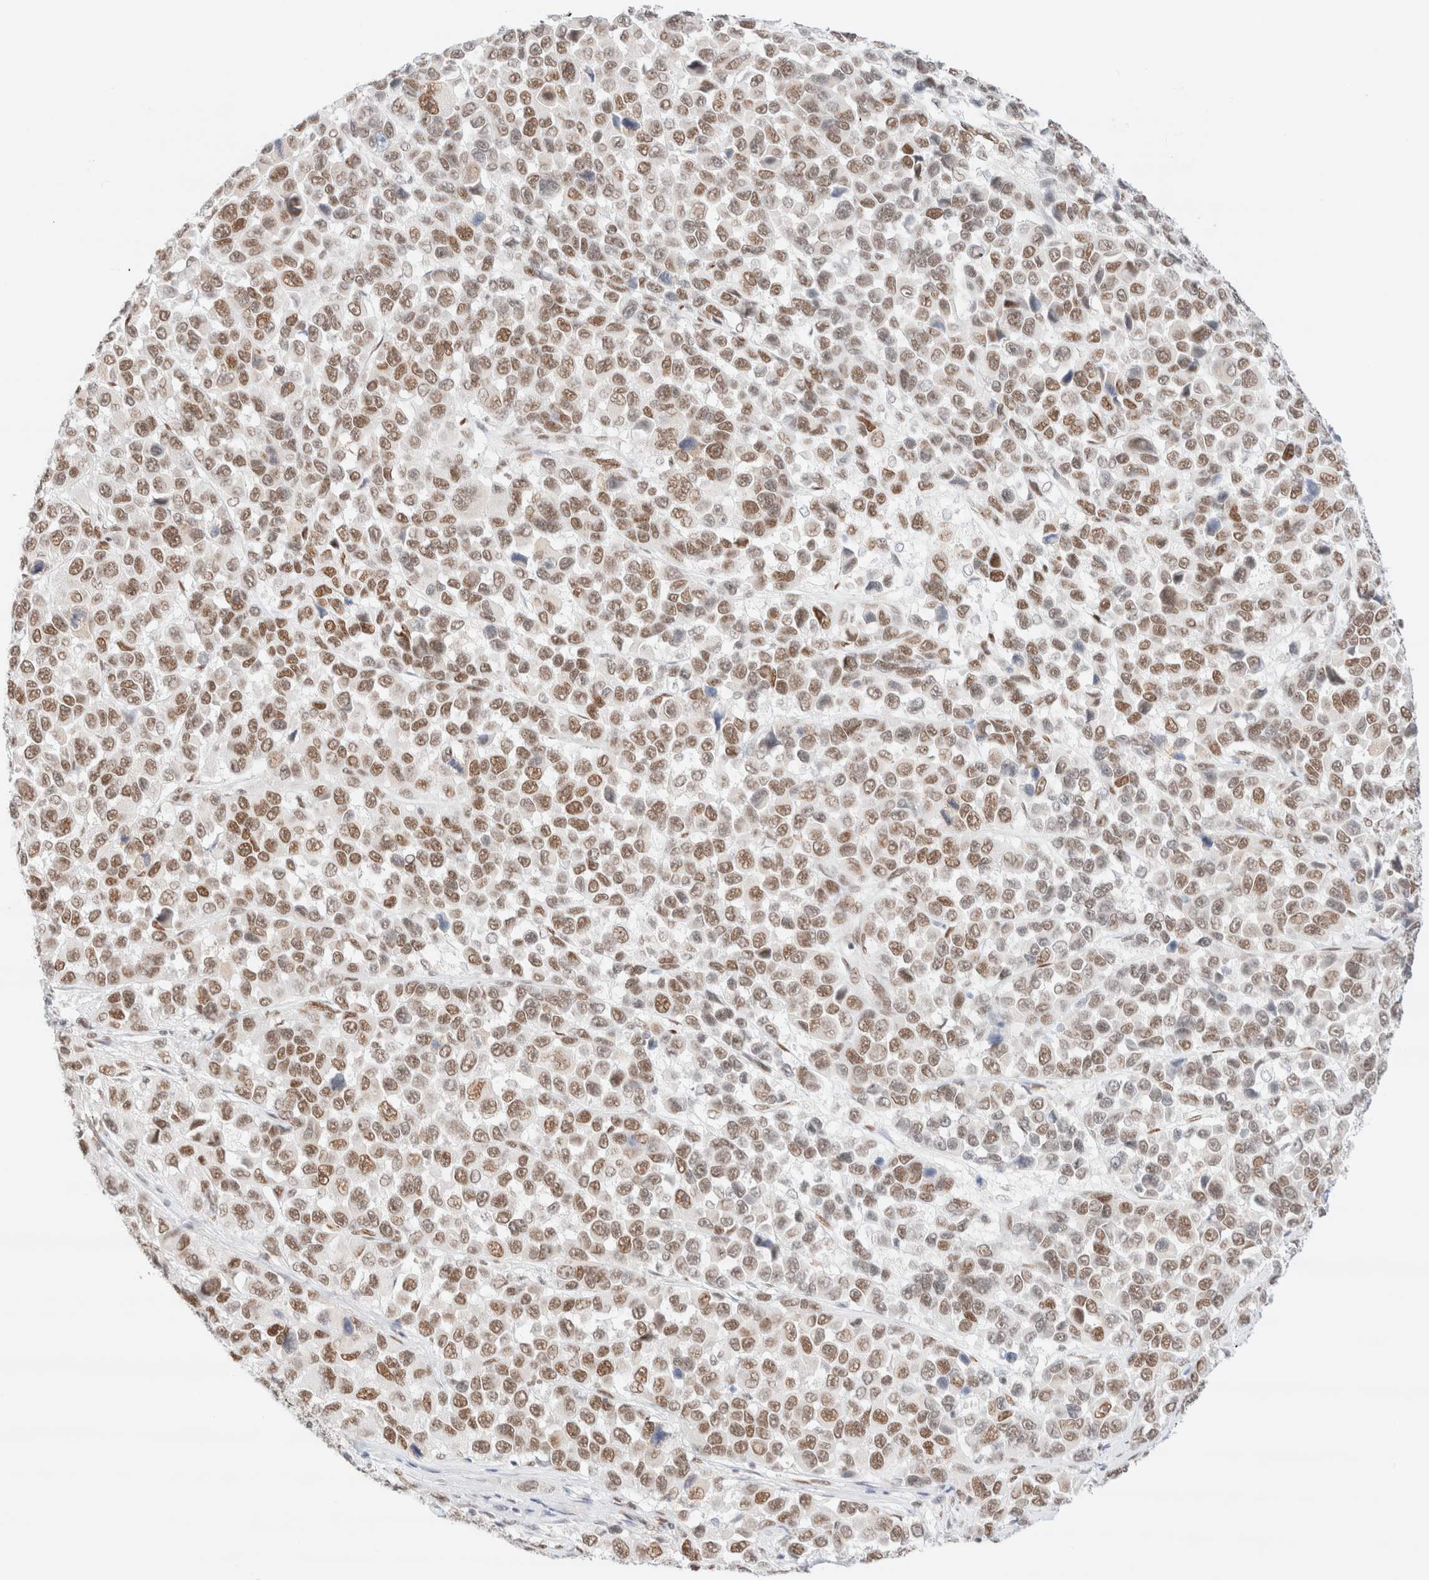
{"staining": {"intensity": "moderate", "quantity": ">75%", "location": "nuclear"}, "tissue": "melanoma", "cell_type": "Tumor cells", "image_type": "cancer", "snomed": [{"axis": "morphology", "description": "Malignant melanoma, NOS"}, {"axis": "topography", "description": "Skin"}], "caption": "DAB (3,3'-diaminobenzidine) immunohistochemical staining of human malignant melanoma exhibits moderate nuclear protein positivity in about >75% of tumor cells.", "gene": "CIC", "patient": {"sex": "male", "age": 53}}